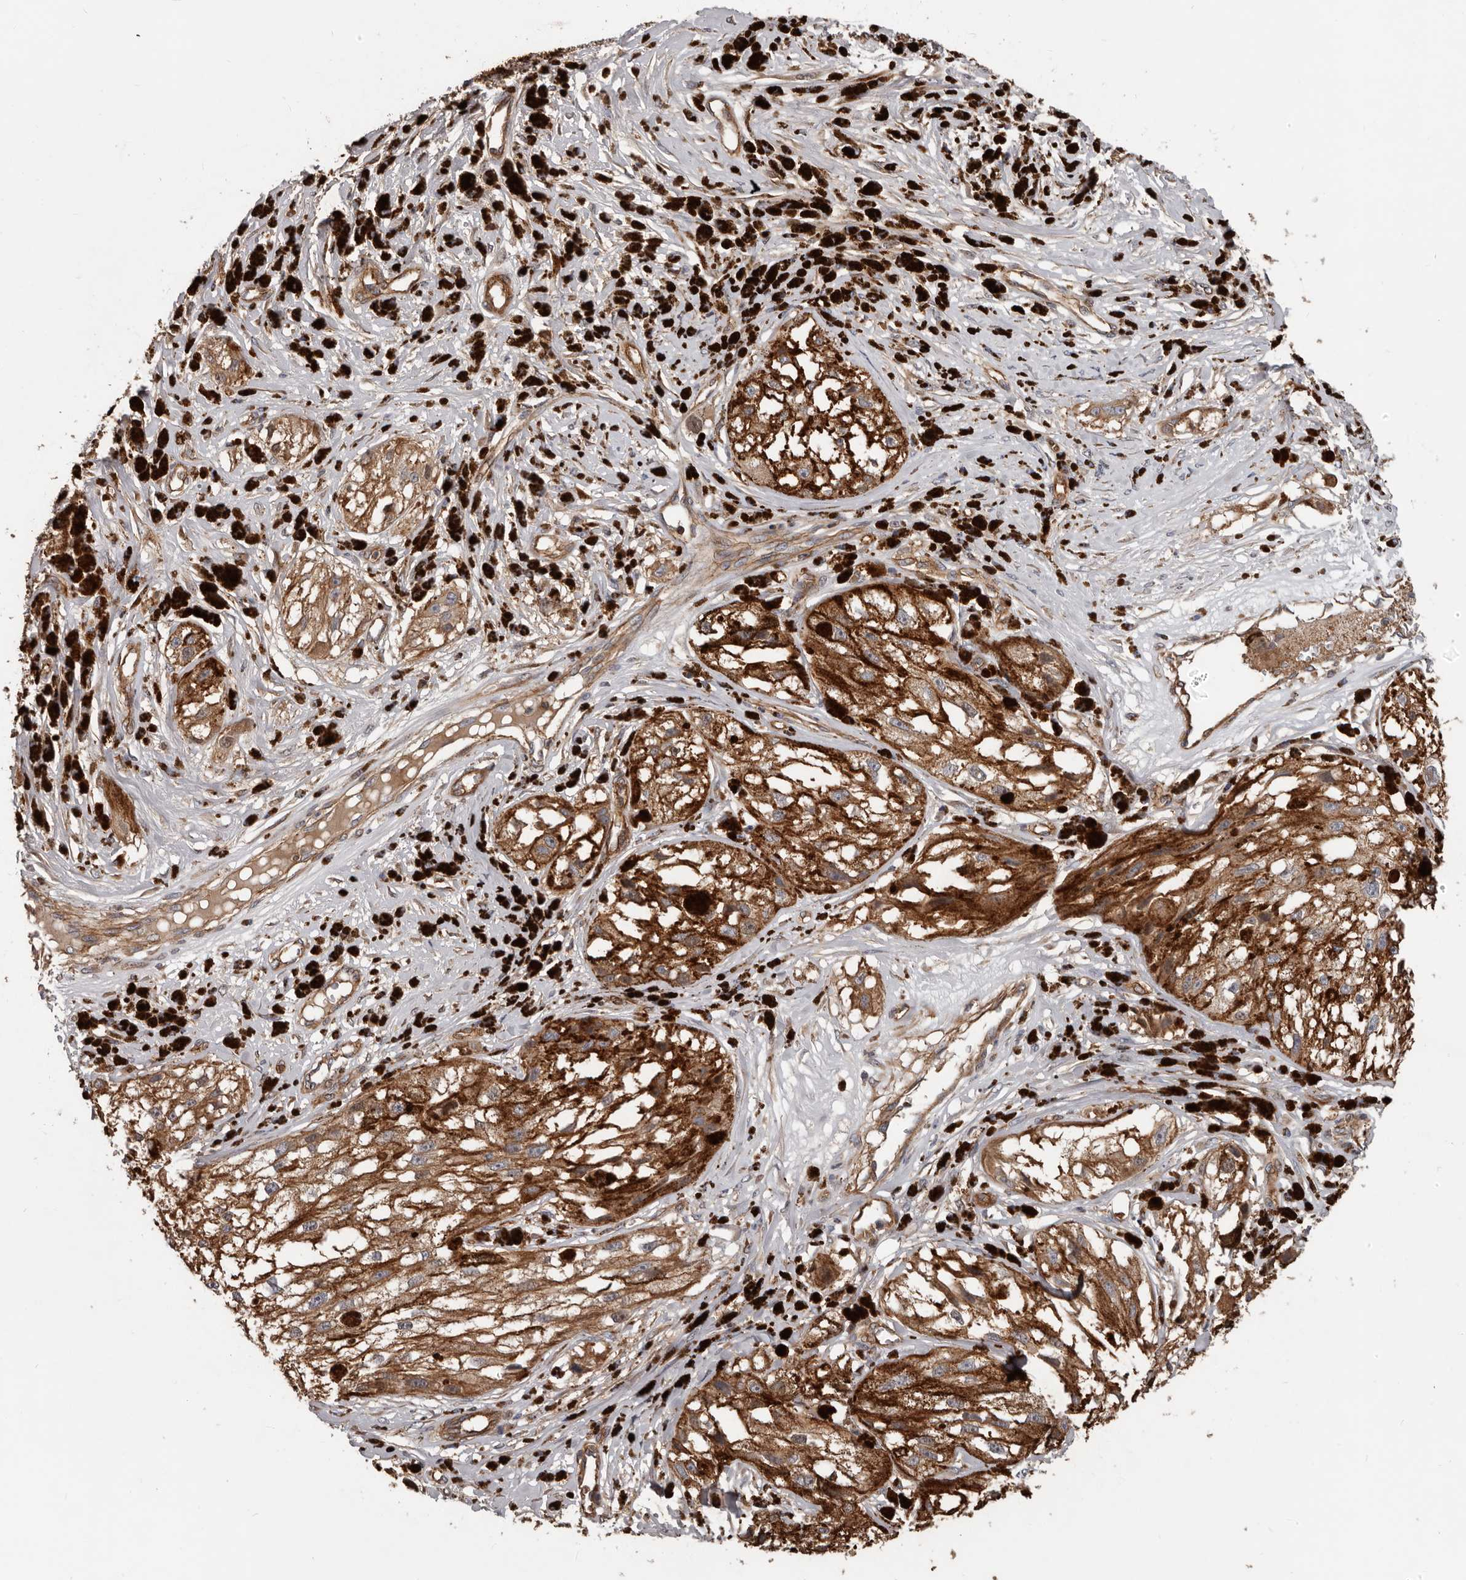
{"staining": {"intensity": "moderate", "quantity": ">75%", "location": "cytoplasmic/membranous"}, "tissue": "melanoma", "cell_type": "Tumor cells", "image_type": "cancer", "snomed": [{"axis": "morphology", "description": "Malignant melanoma, NOS"}, {"axis": "topography", "description": "Skin"}], "caption": "A brown stain labels moderate cytoplasmic/membranous staining of a protein in human malignant melanoma tumor cells.", "gene": "PNRC2", "patient": {"sex": "male", "age": 88}}